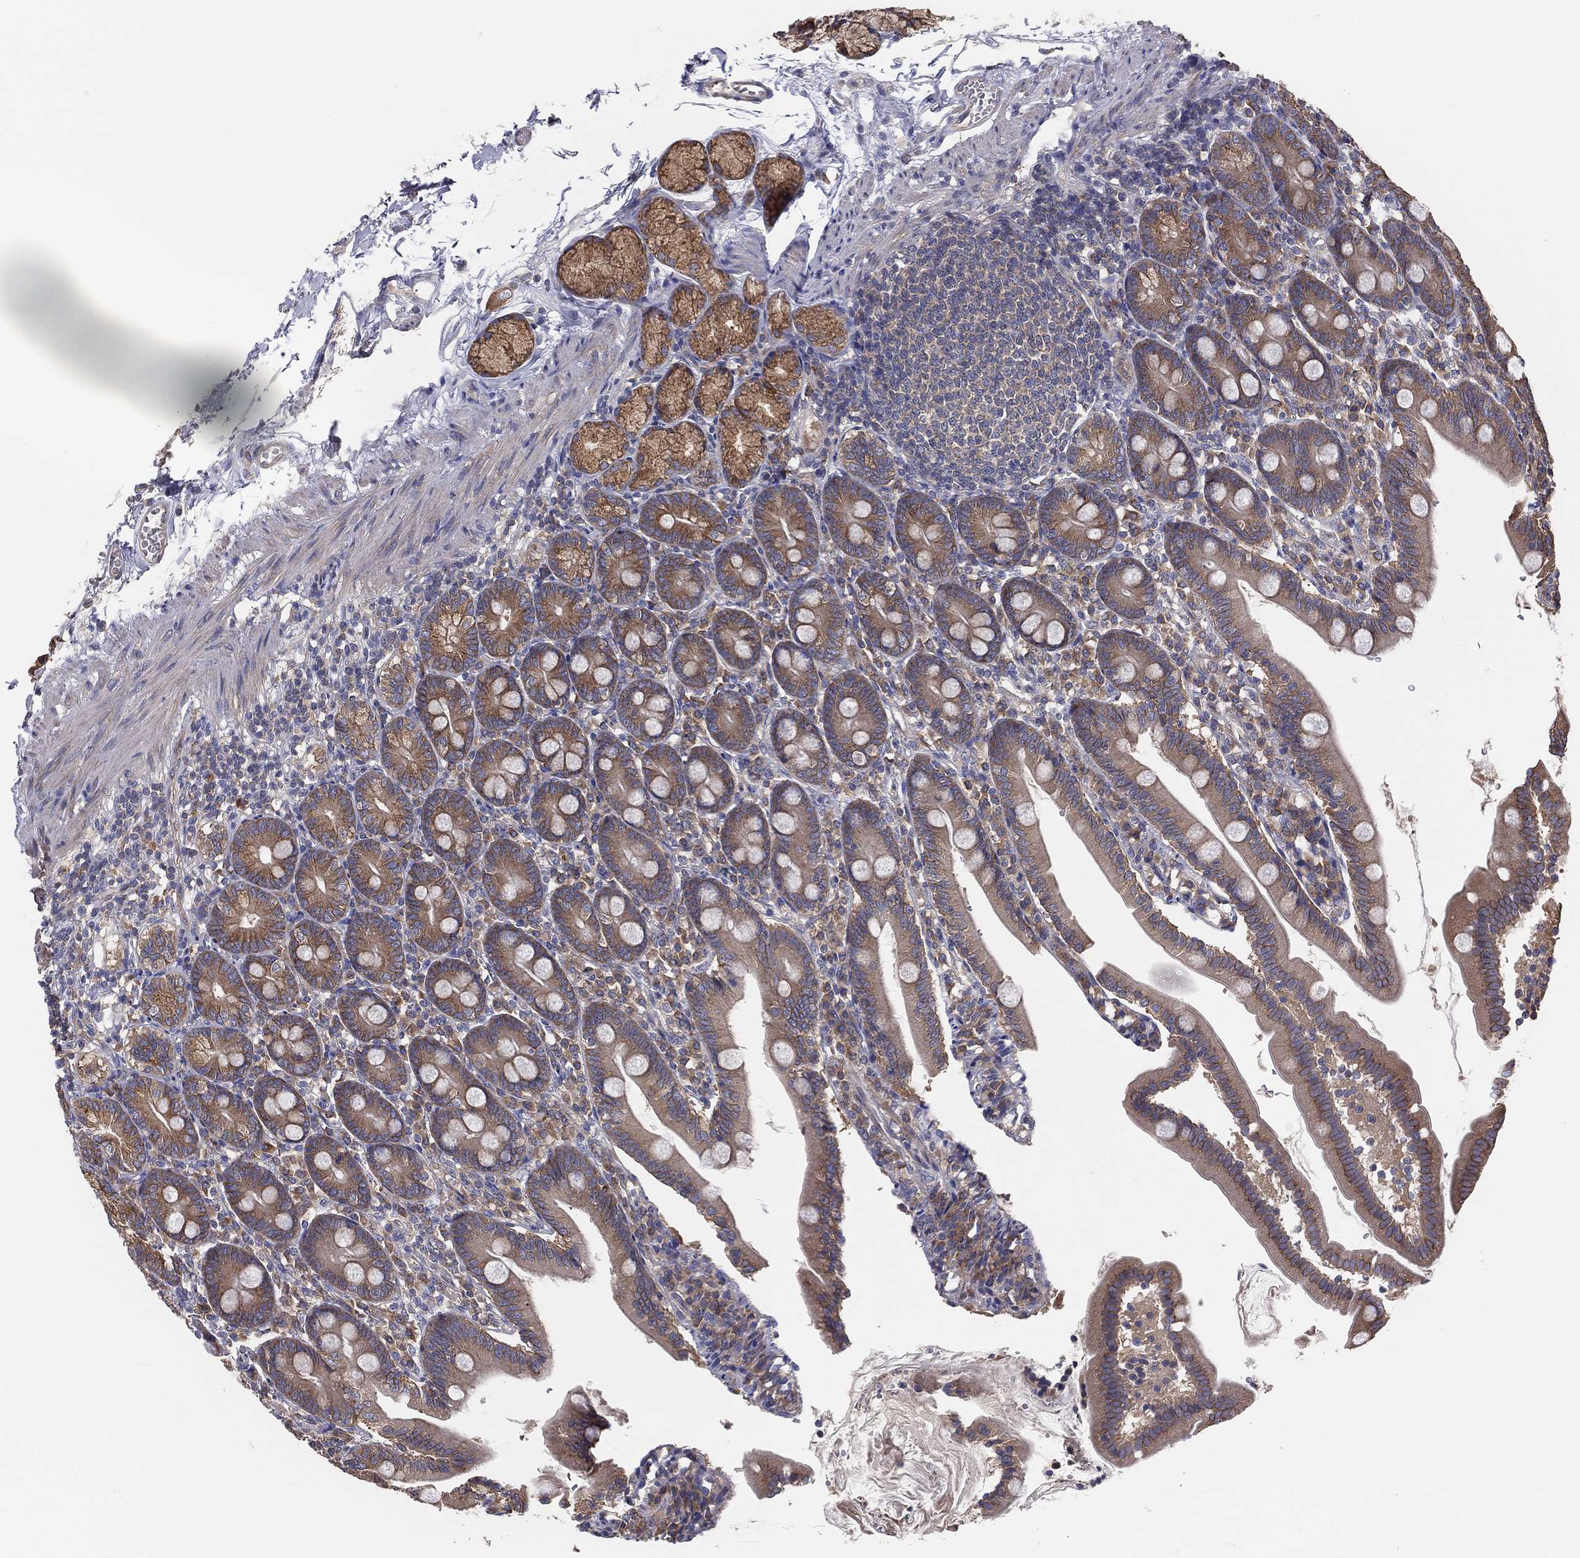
{"staining": {"intensity": "moderate", "quantity": "25%-75%", "location": "cytoplasmic/membranous"}, "tissue": "duodenum", "cell_type": "Glandular cells", "image_type": "normal", "snomed": [{"axis": "morphology", "description": "Normal tissue, NOS"}, {"axis": "topography", "description": "Duodenum"}], "caption": "The micrograph exhibits staining of unremarkable duodenum, revealing moderate cytoplasmic/membranous protein expression (brown color) within glandular cells. Using DAB (3,3'-diaminobenzidine) (brown) and hematoxylin (blue) stains, captured at high magnification using brightfield microscopy.", "gene": "EIF2B5", "patient": {"sex": "female", "age": 67}}